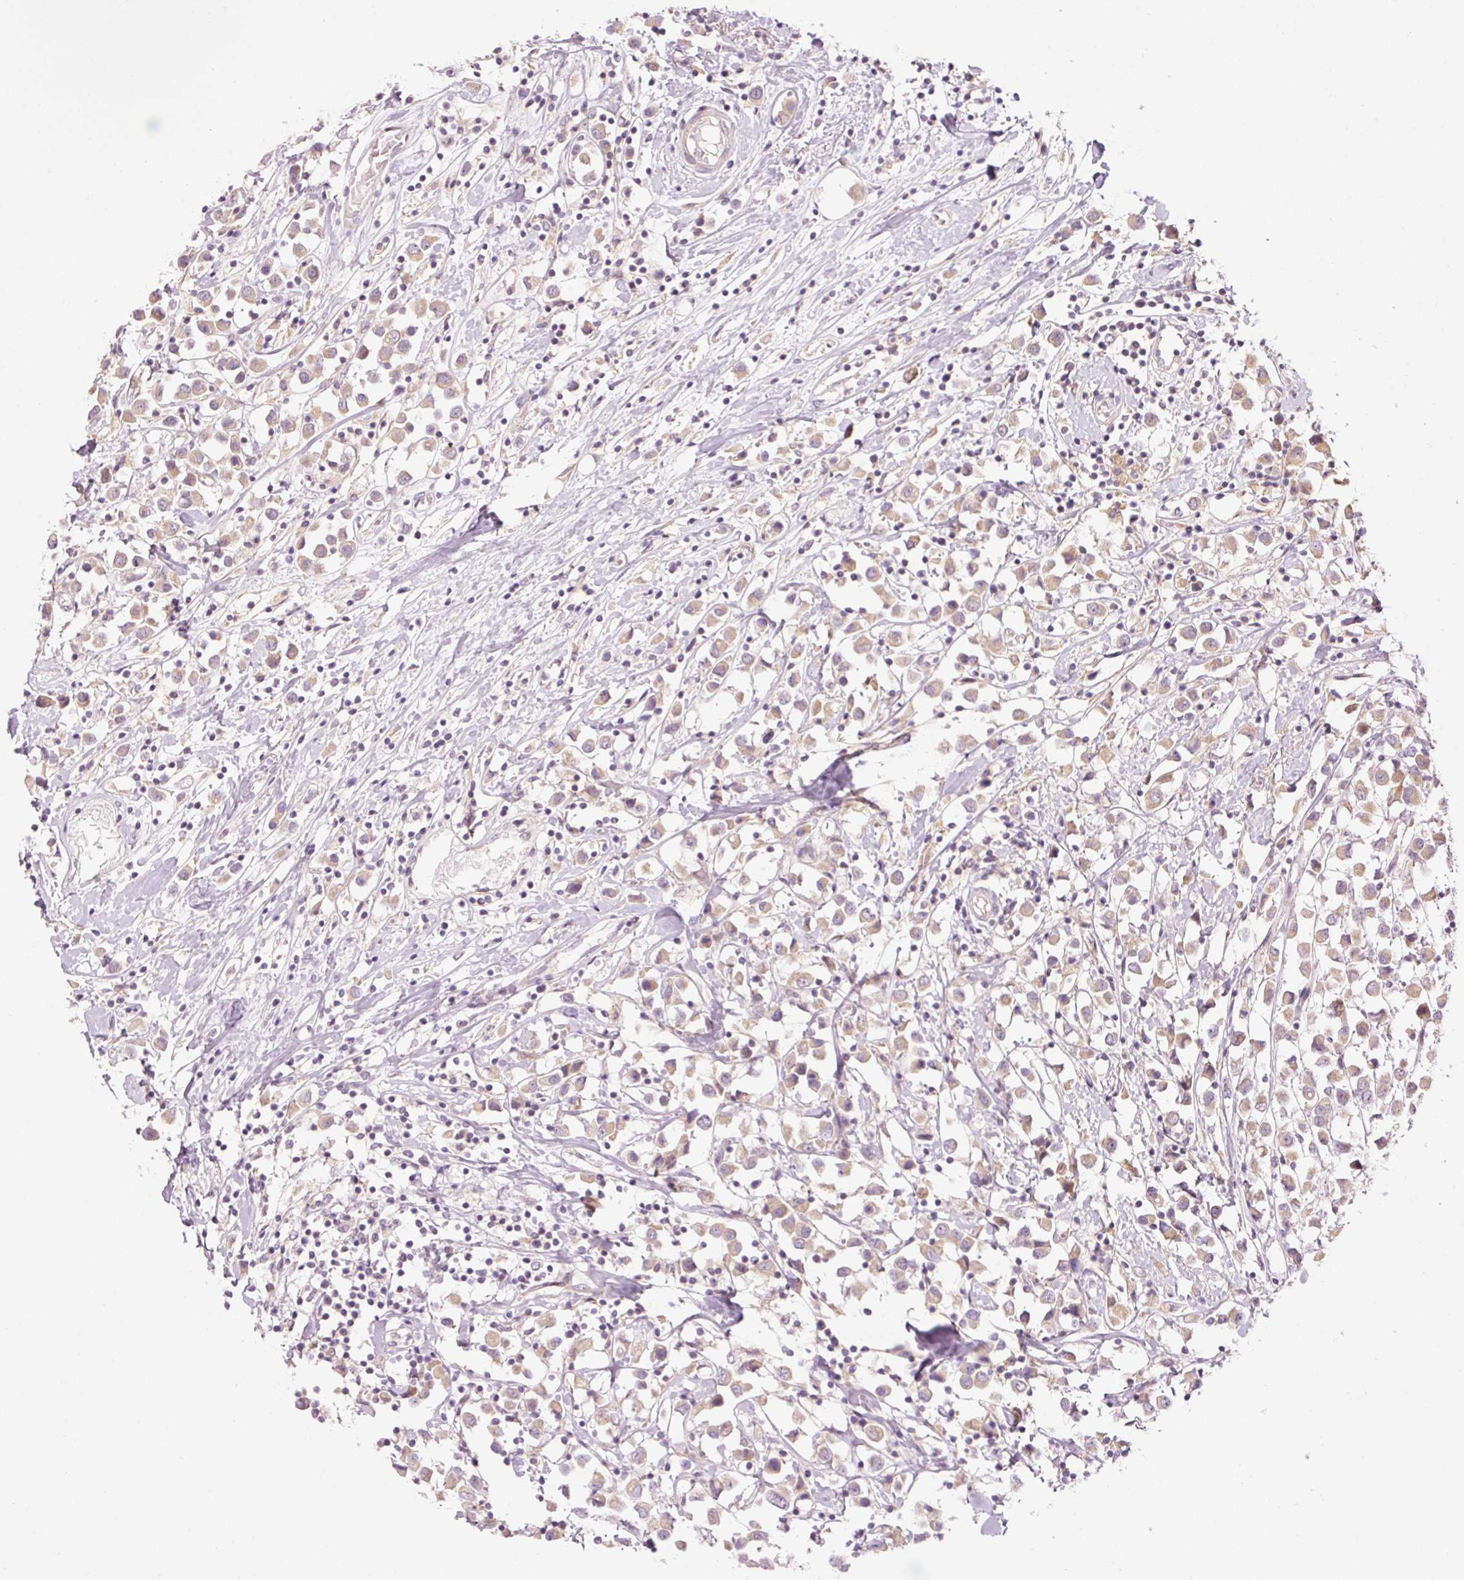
{"staining": {"intensity": "weak", "quantity": ">75%", "location": "cytoplasmic/membranous"}, "tissue": "breast cancer", "cell_type": "Tumor cells", "image_type": "cancer", "snomed": [{"axis": "morphology", "description": "Duct carcinoma"}, {"axis": "topography", "description": "Breast"}], "caption": "This image displays immunohistochemistry (IHC) staining of infiltrating ductal carcinoma (breast), with low weak cytoplasmic/membranous expression in about >75% of tumor cells.", "gene": "SLC29A3", "patient": {"sex": "female", "age": 61}}